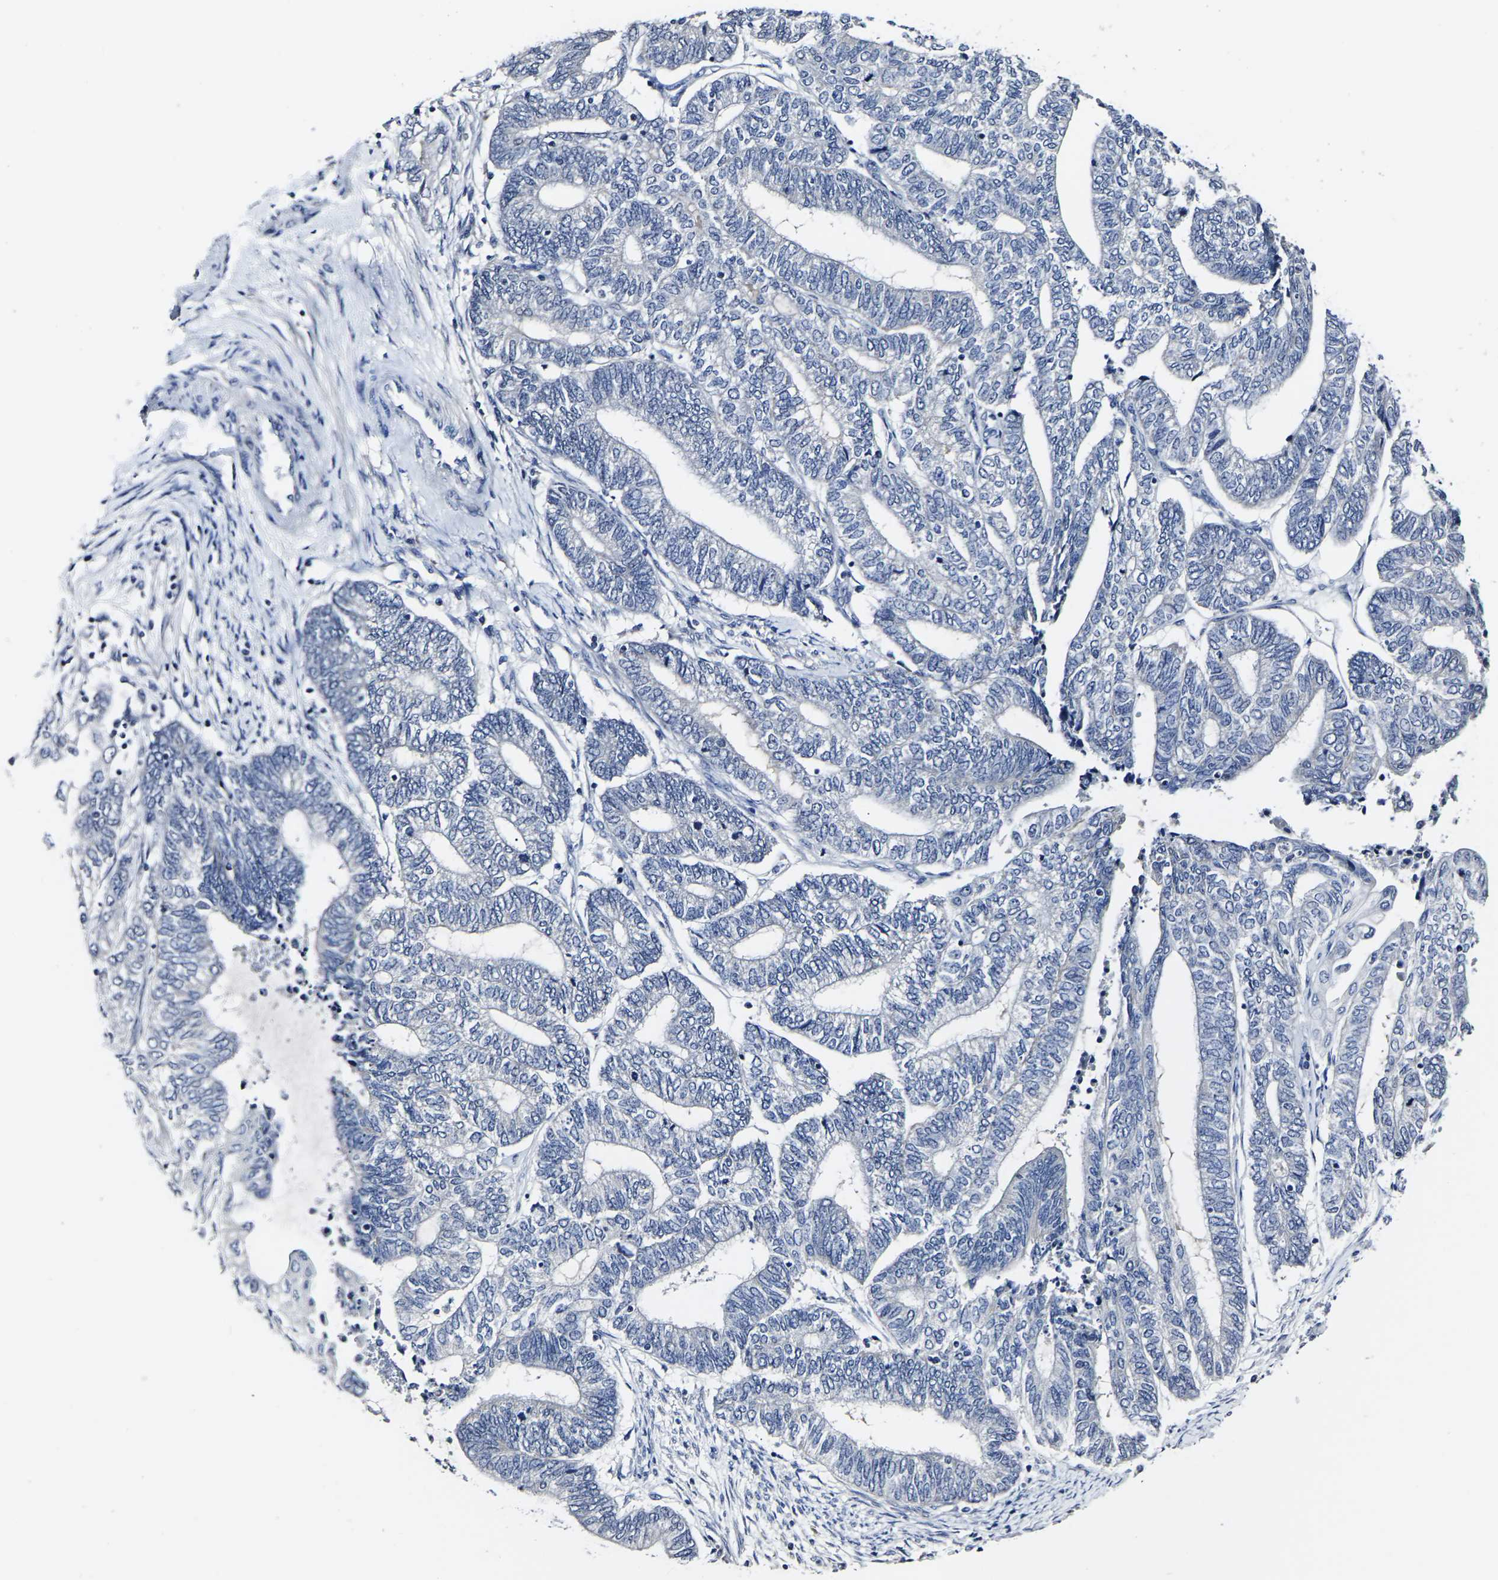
{"staining": {"intensity": "negative", "quantity": "none", "location": "none"}, "tissue": "endometrial cancer", "cell_type": "Tumor cells", "image_type": "cancer", "snomed": [{"axis": "morphology", "description": "Adenocarcinoma, NOS"}, {"axis": "topography", "description": "Uterus"}, {"axis": "topography", "description": "Endometrium"}], "caption": "Tumor cells show no significant expression in endometrial adenocarcinoma. (DAB IHC with hematoxylin counter stain).", "gene": "MSANTD4", "patient": {"sex": "female", "age": 70}}